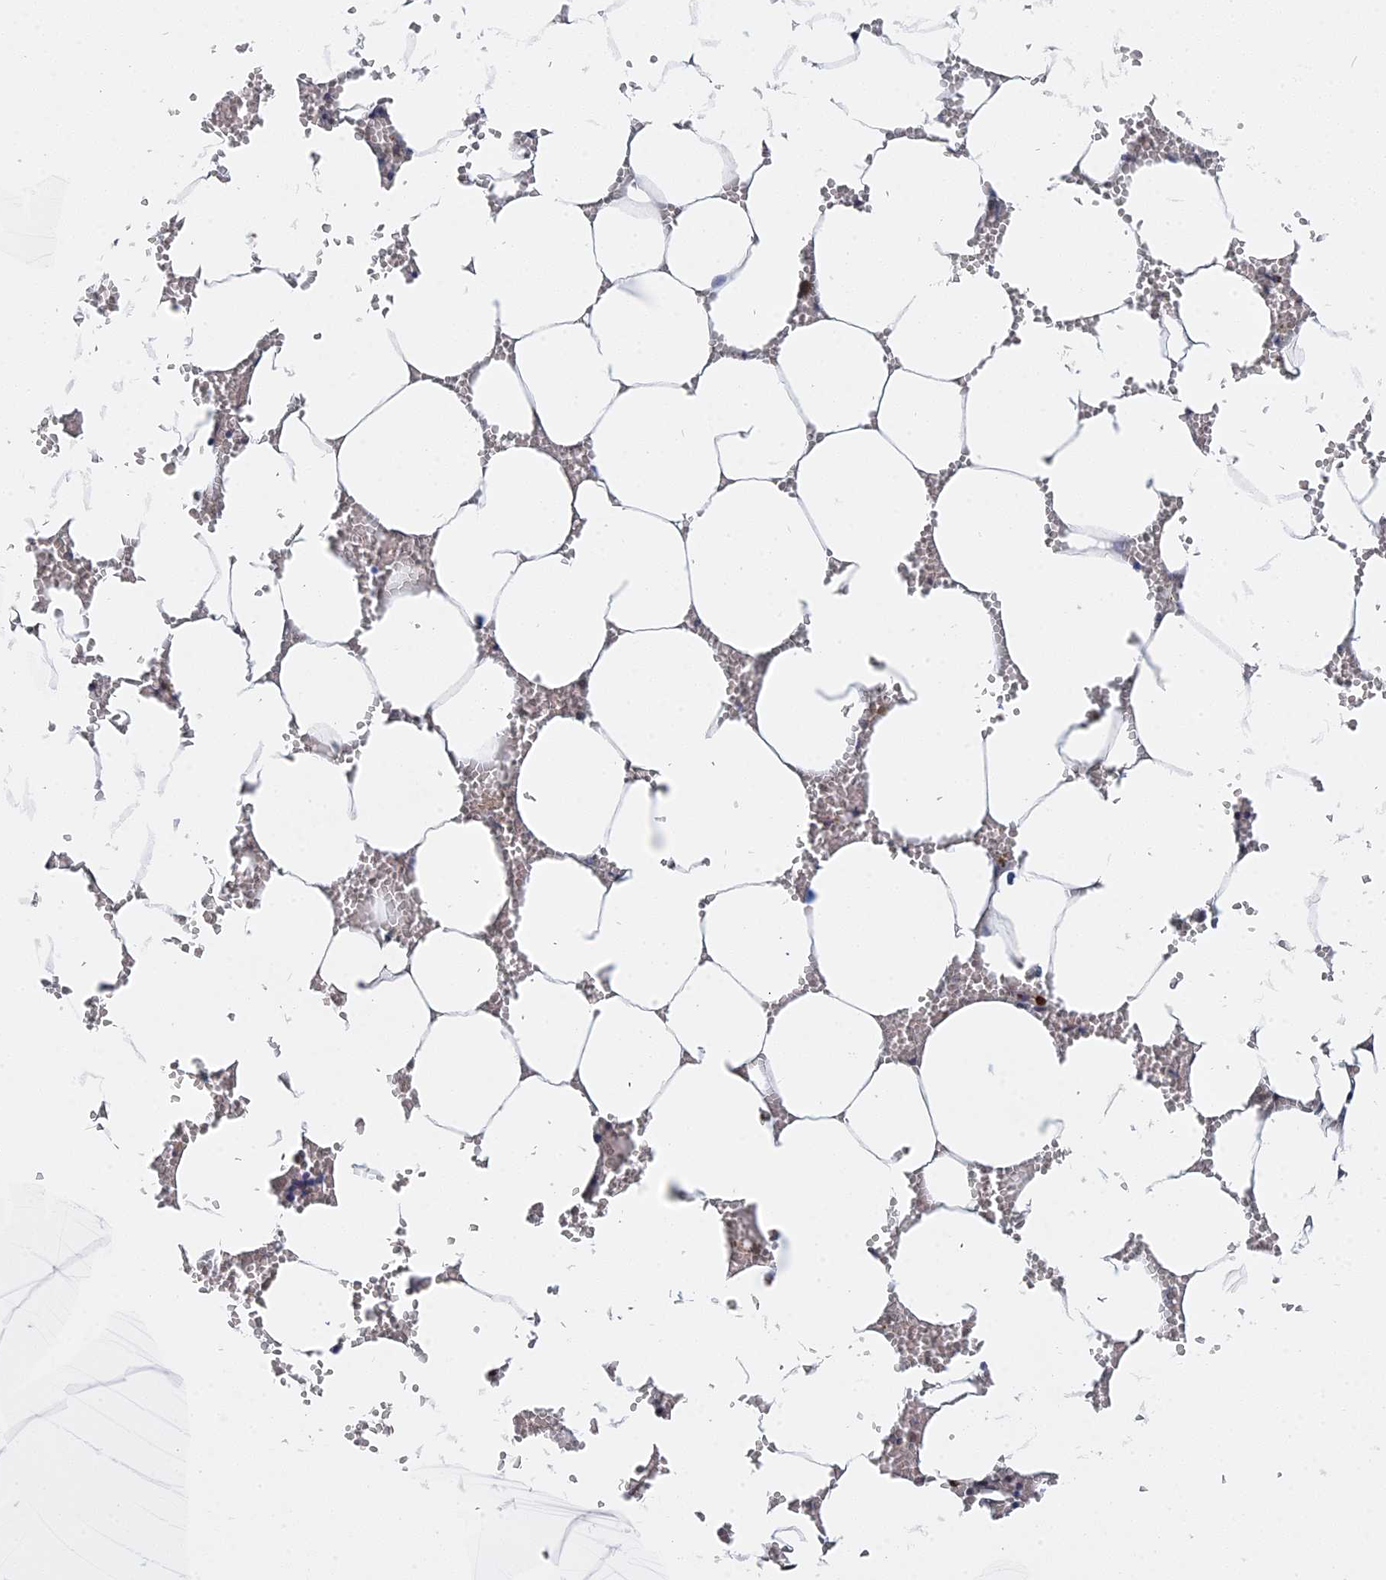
{"staining": {"intensity": "weak", "quantity": "<25%", "location": "cytoplasmic/membranous"}, "tissue": "bone marrow", "cell_type": "Hematopoietic cells", "image_type": "normal", "snomed": [{"axis": "morphology", "description": "Normal tissue, NOS"}, {"axis": "topography", "description": "Bone marrow"}], "caption": "A photomicrograph of human bone marrow is negative for staining in hematopoietic cells.", "gene": "MTRF1", "patient": {"sex": "male", "age": 70}}